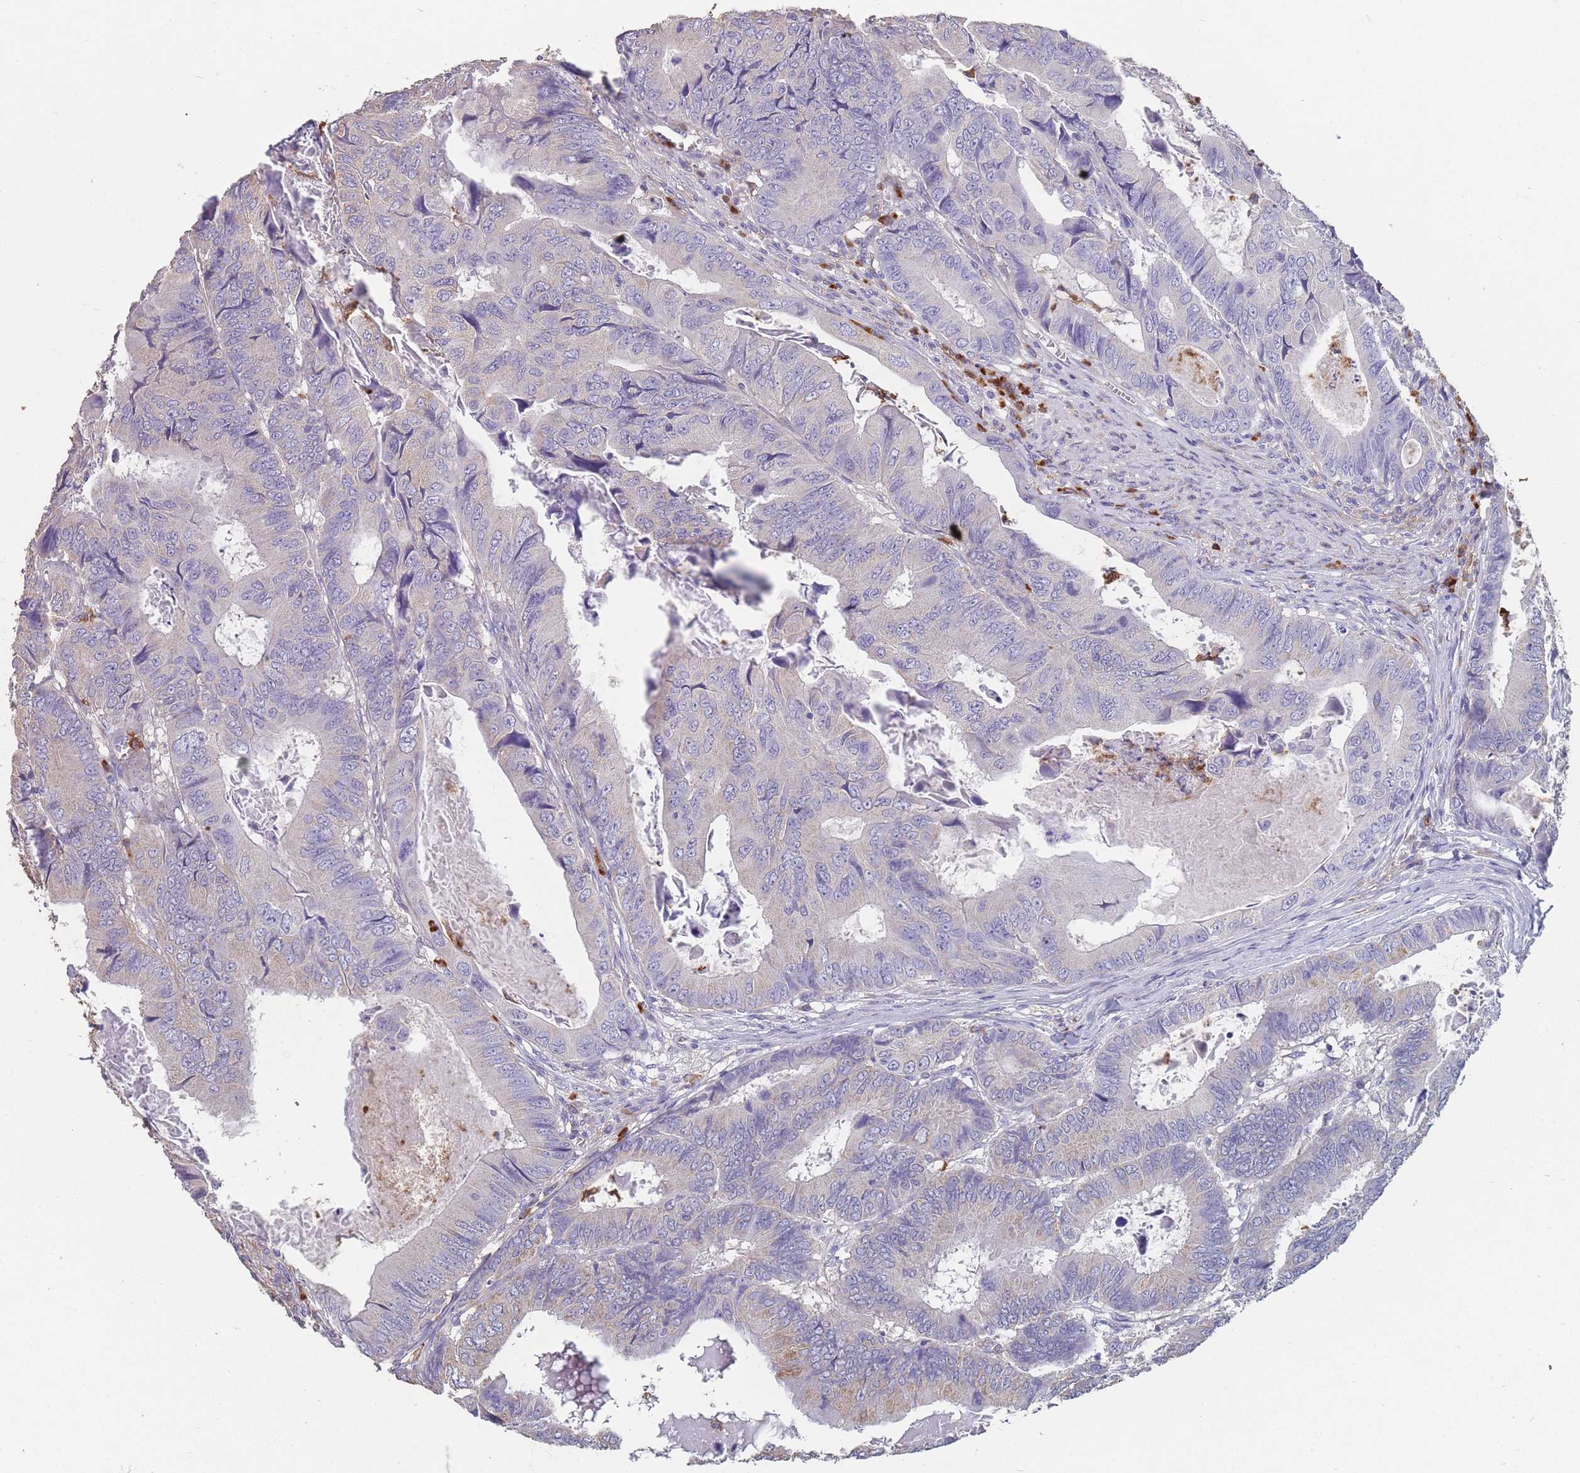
{"staining": {"intensity": "negative", "quantity": "none", "location": "none"}, "tissue": "colorectal cancer", "cell_type": "Tumor cells", "image_type": "cancer", "snomed": [{"axis": "morphology", "description": "Adenocarcinoma, NOS"}, {"axis": "topography", "description": "Colon"}], "caption": "DAB immunohistochemical staining of human colorectal adenocarcinoma displays no significant expression in tumor cells.", "gene": "CLEC12A", "patient": {"sex": "male", "age": 85}}